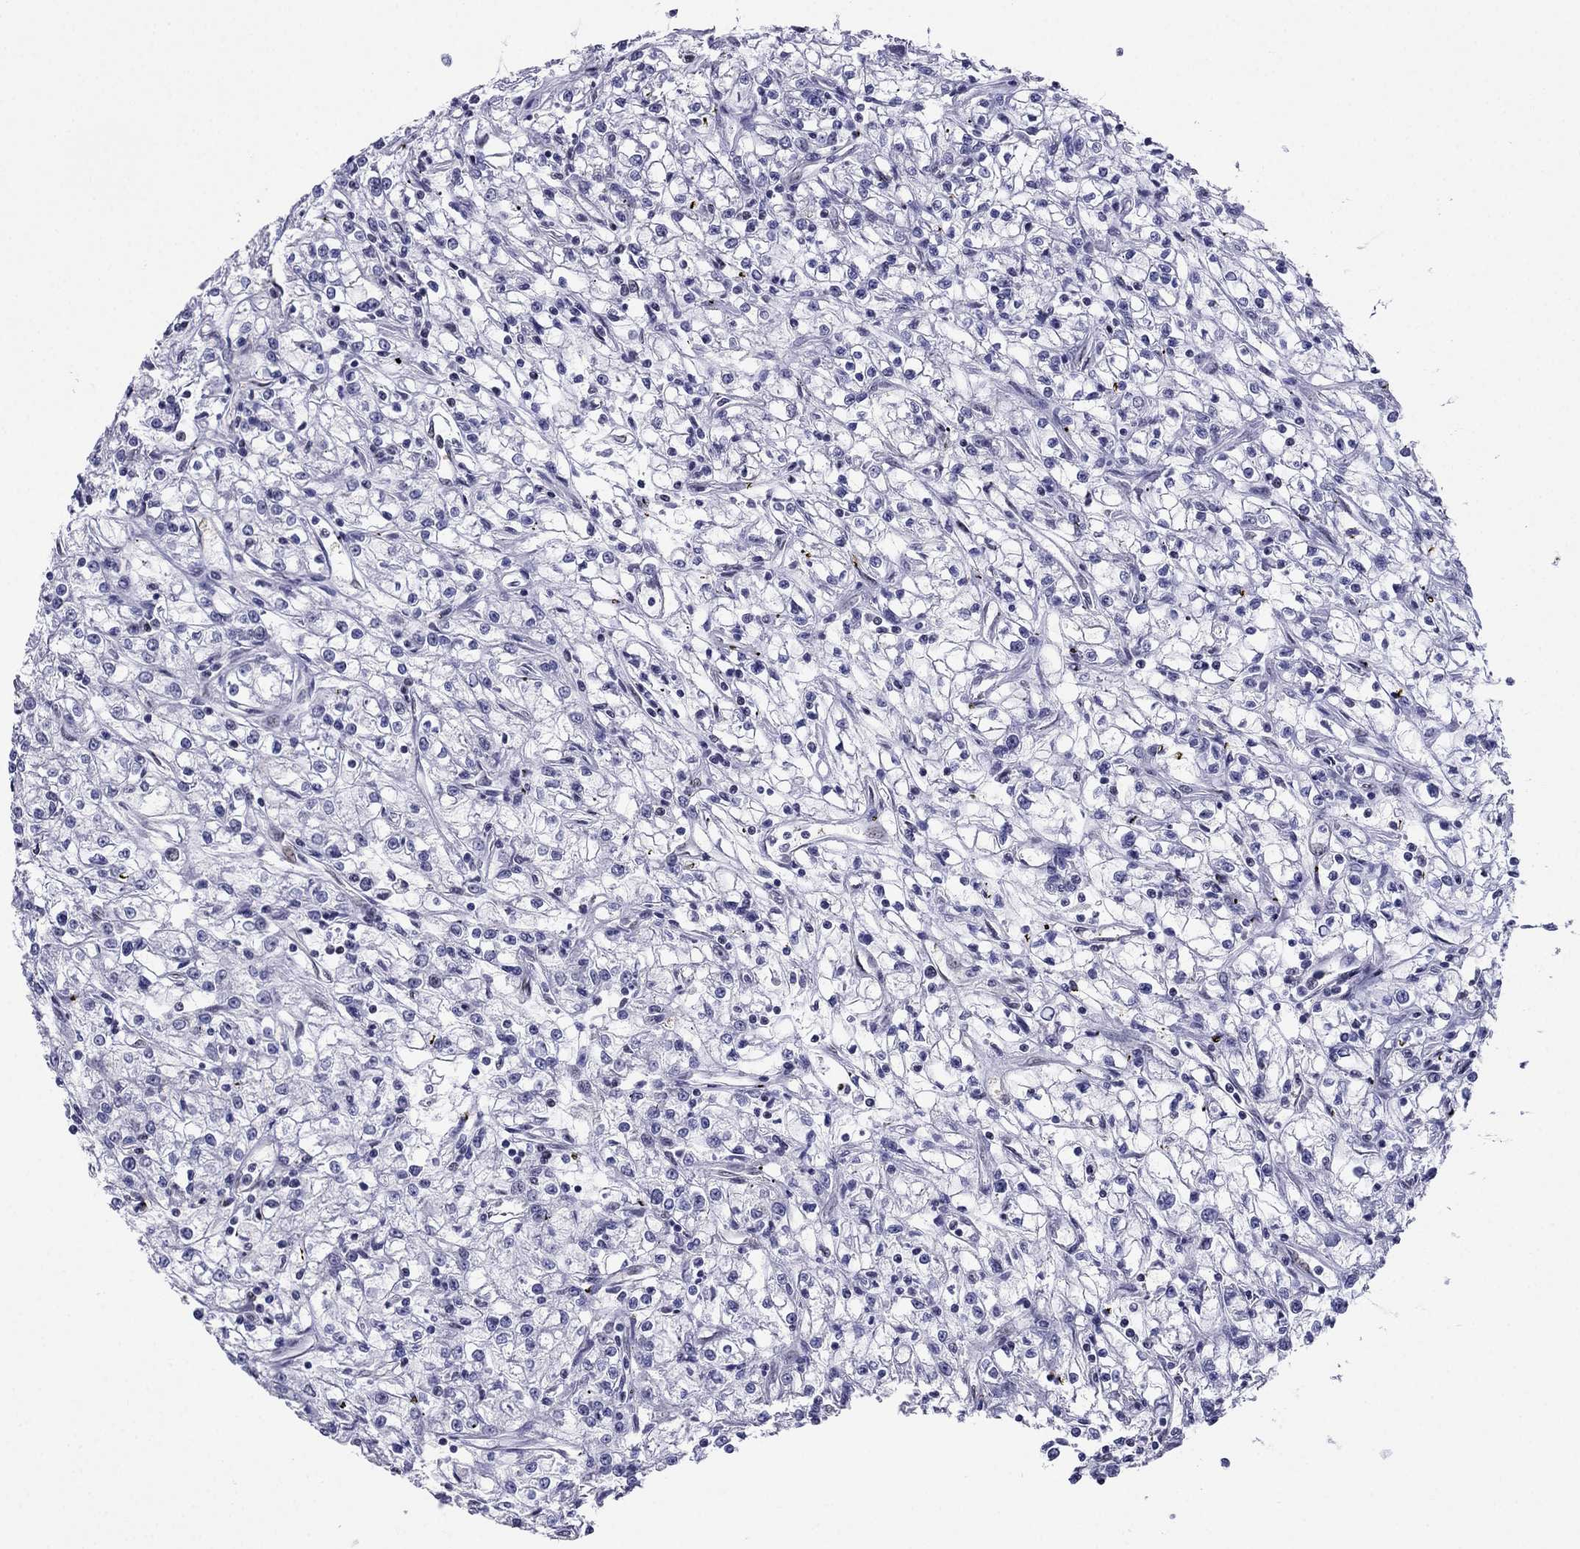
{"staining": {"intensity": "negative", "quantity": "none", "location": "none"}, "tissue": "renal cancer", "cell_type": "Tumor cells", "image_type": "cancer", "snomed": [{"axis": "morphology", "description": "Adenocarcinoma, NOS"}, {"axis": "topography", "description": "Kidney"}], "caption": "A photomicrograph of renal cancer stained for a protein demonstrates no brown staining in tumor cells.", "gene": "PPM1G", "patient": {"sex": "female", "age": 59}}